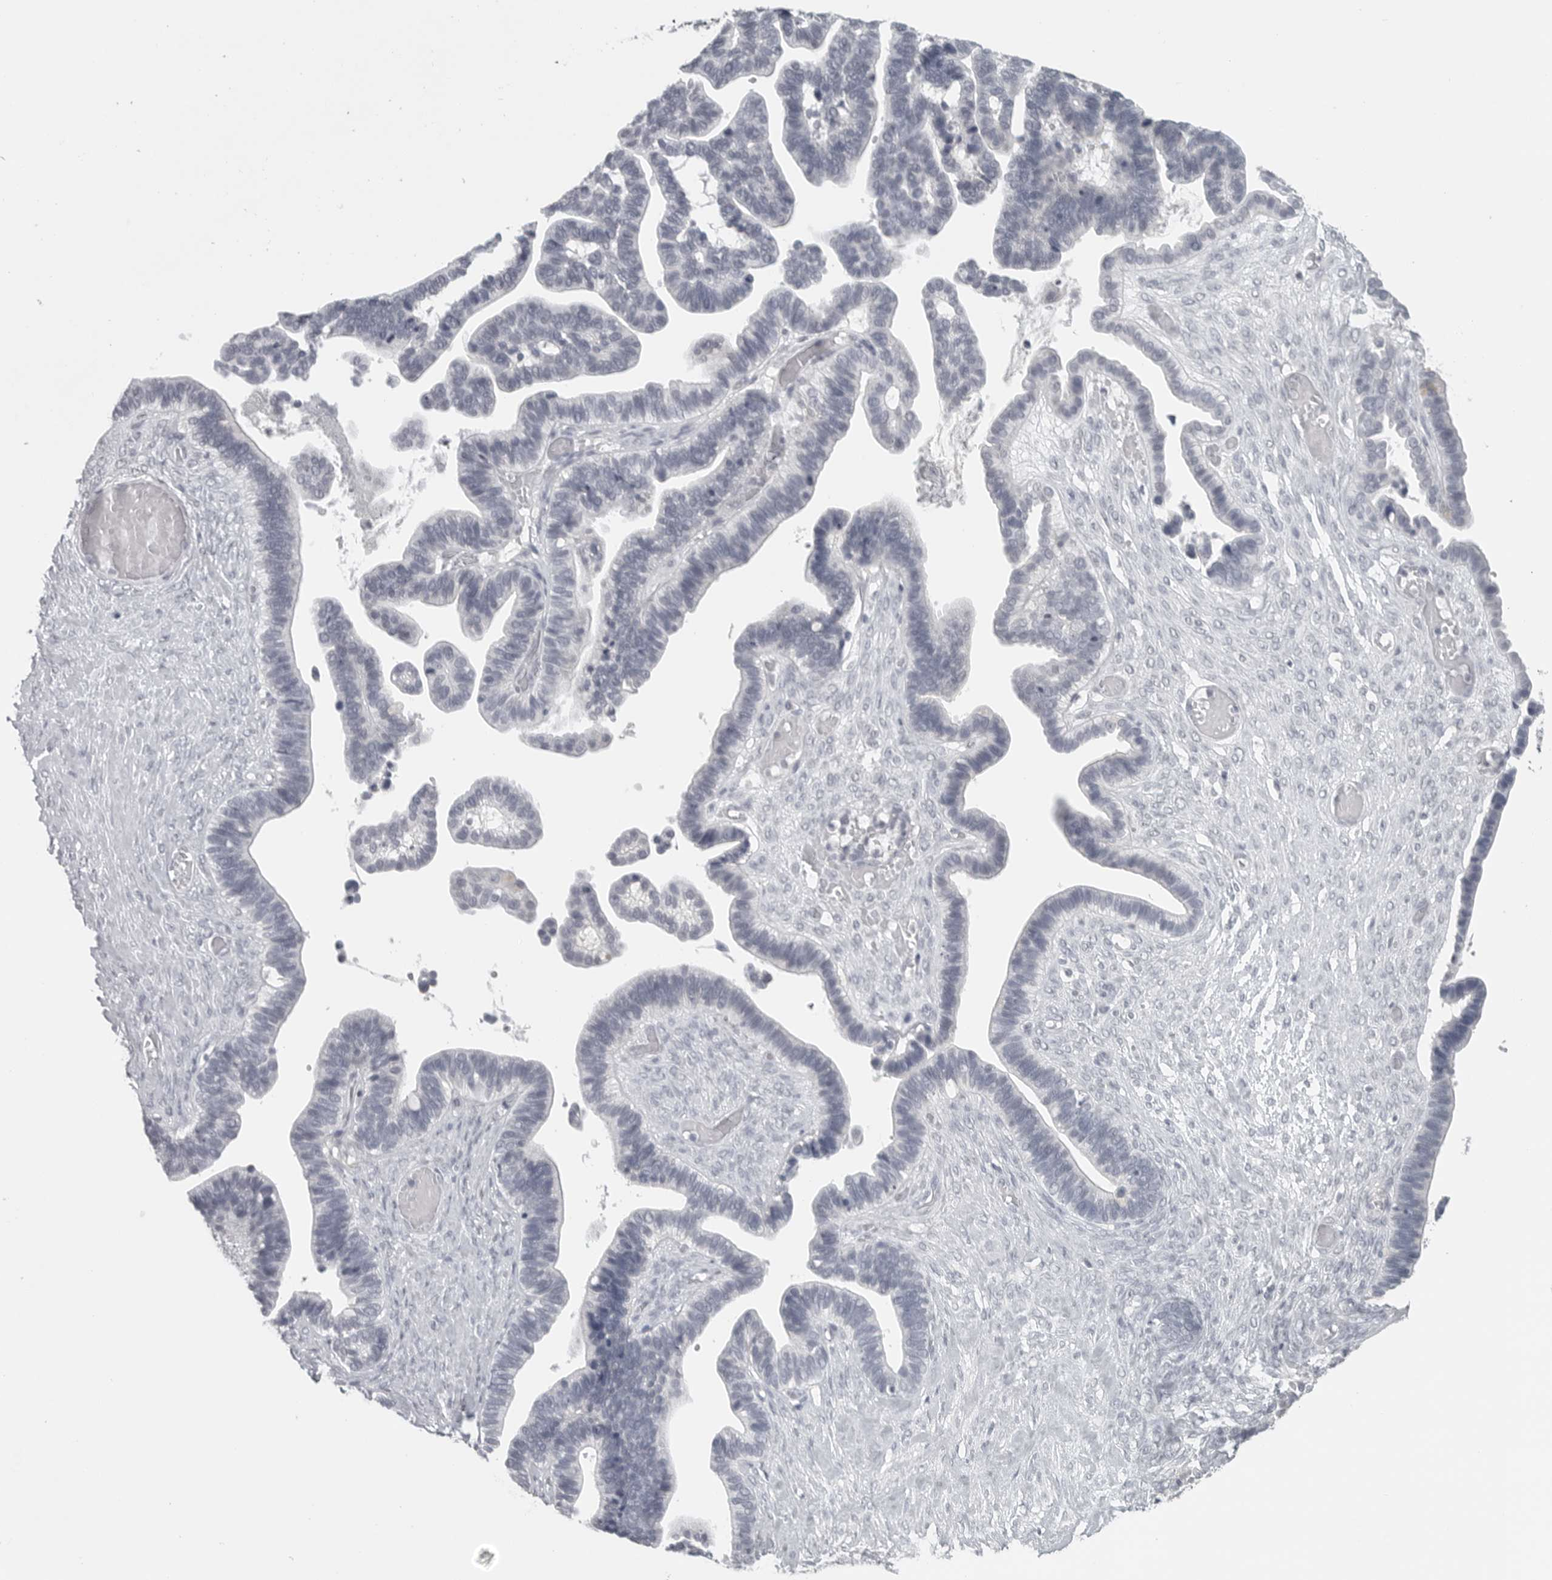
{"staining": {"intensity": "negative", "quantity": "none", "location": "none"}, "tissue": "ovarian cancer", "cell_type": "Tumor cells", "image_type": "cancer", "snomed": [{"axis": "morphology", "description": "Cystadenocarcinoma, serous, NOS"}, {"axis": "topography", "description": "Ovary"}], "caption": "High power microscopy micrograph of an IHC image of serous cystadenocarcinoma (ovarian), revealing no significant staining in tumor cells.", "gene": "BPIFA1", "patient": {"sex": "female", "age": 56}}